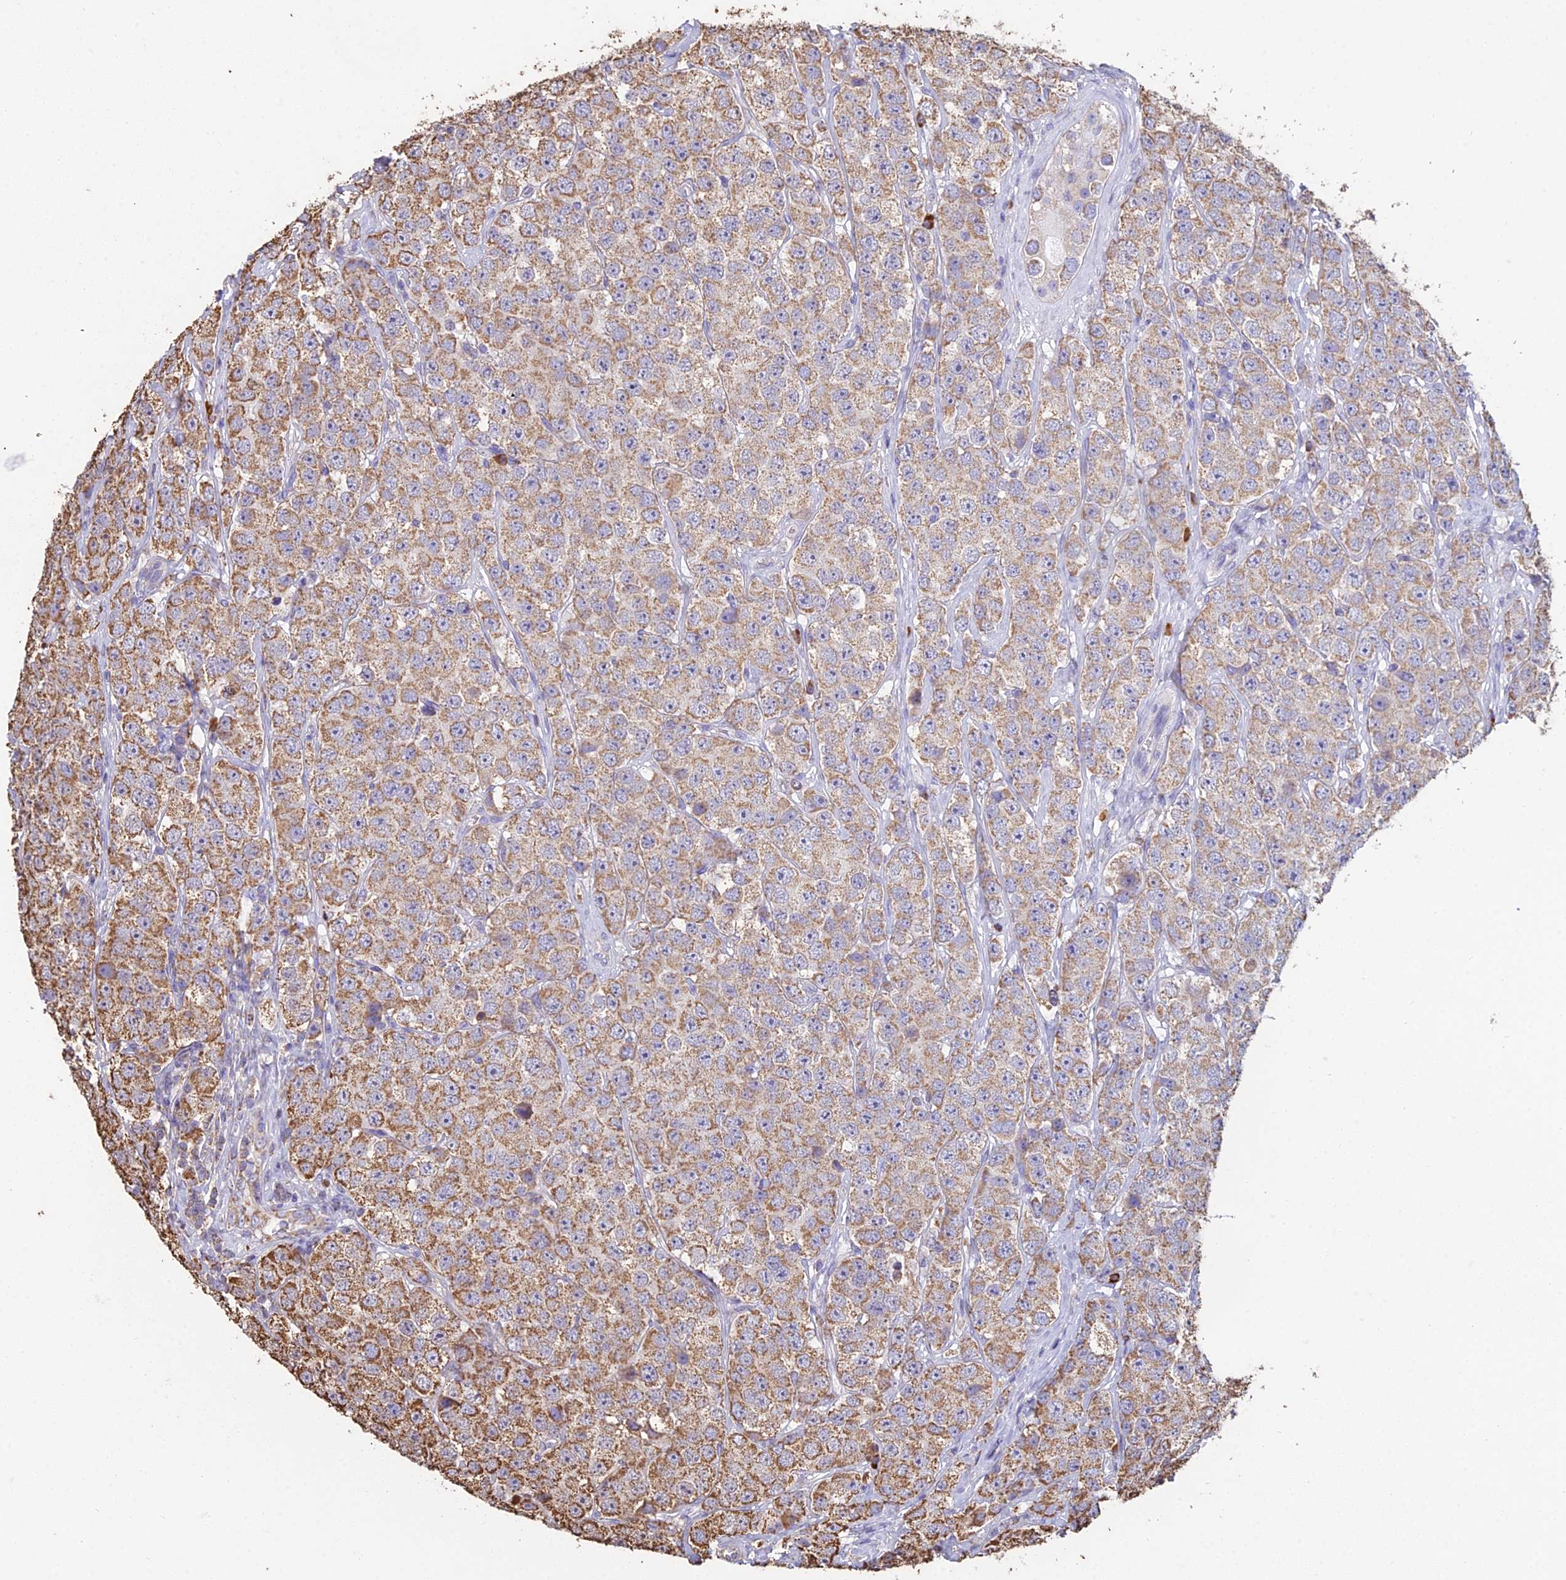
{"staining": {"intensity": "moderate", "quantity": ">75%", "location": "cytoplasmic/membranous"}, "tissue": "testis cancer", "cell_type": "Tumor cells", "image_type": "cancer", "snomed": [{"axis": "morphology", "description": "Seminoma, NOS"}, {"axis": "topography", "description": "Testis"}], "caption": "A brown stain shows moderate cytoplasmic/membranous positivity of a protein in human seminoma (testis) tumor cells.", "gene": "OR2W3", "patient": {"sex": "male", "age": 28}}